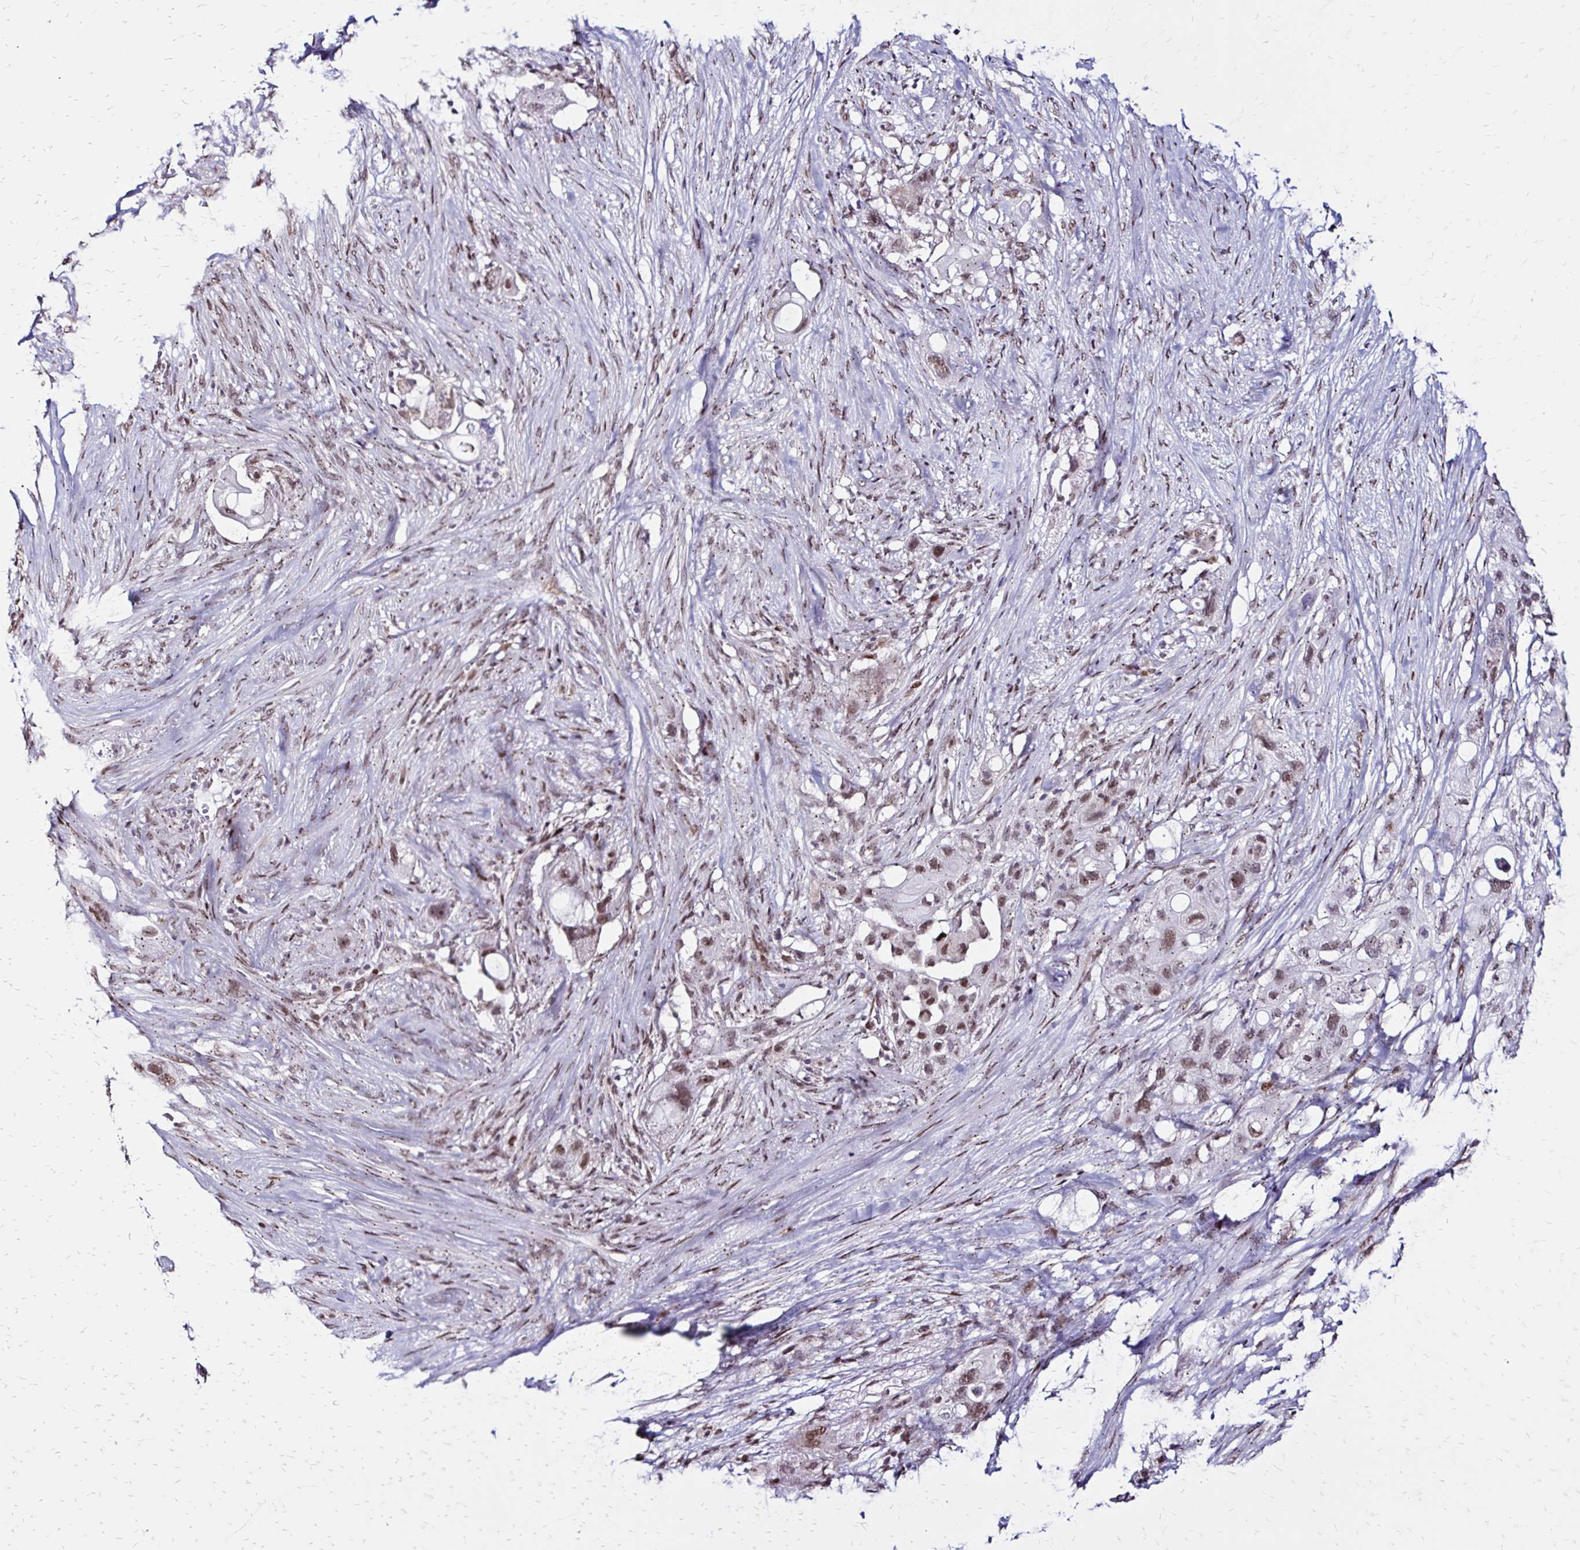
{"staining": {"intensity": "weak", "quantity": ">75%", "location": "nuclear"}, "tissue": "pancreatic cancer", "cell_type": "Tumor cells", "image_type": "cancer", "snomed": [{"axis": "morphology", "description": "Adenocarcinoma, NOS"}, {"axis": "topography", "description": "Pancreas"}], "caption": "There is low levels of weak nuclear expression in tumor cells of pancreatic adenocarcinoma, as demonstrated by immunohistochemical staining (brown color).", "gene": "TOB1", "patient": {"sex": "female", "age": 72}}